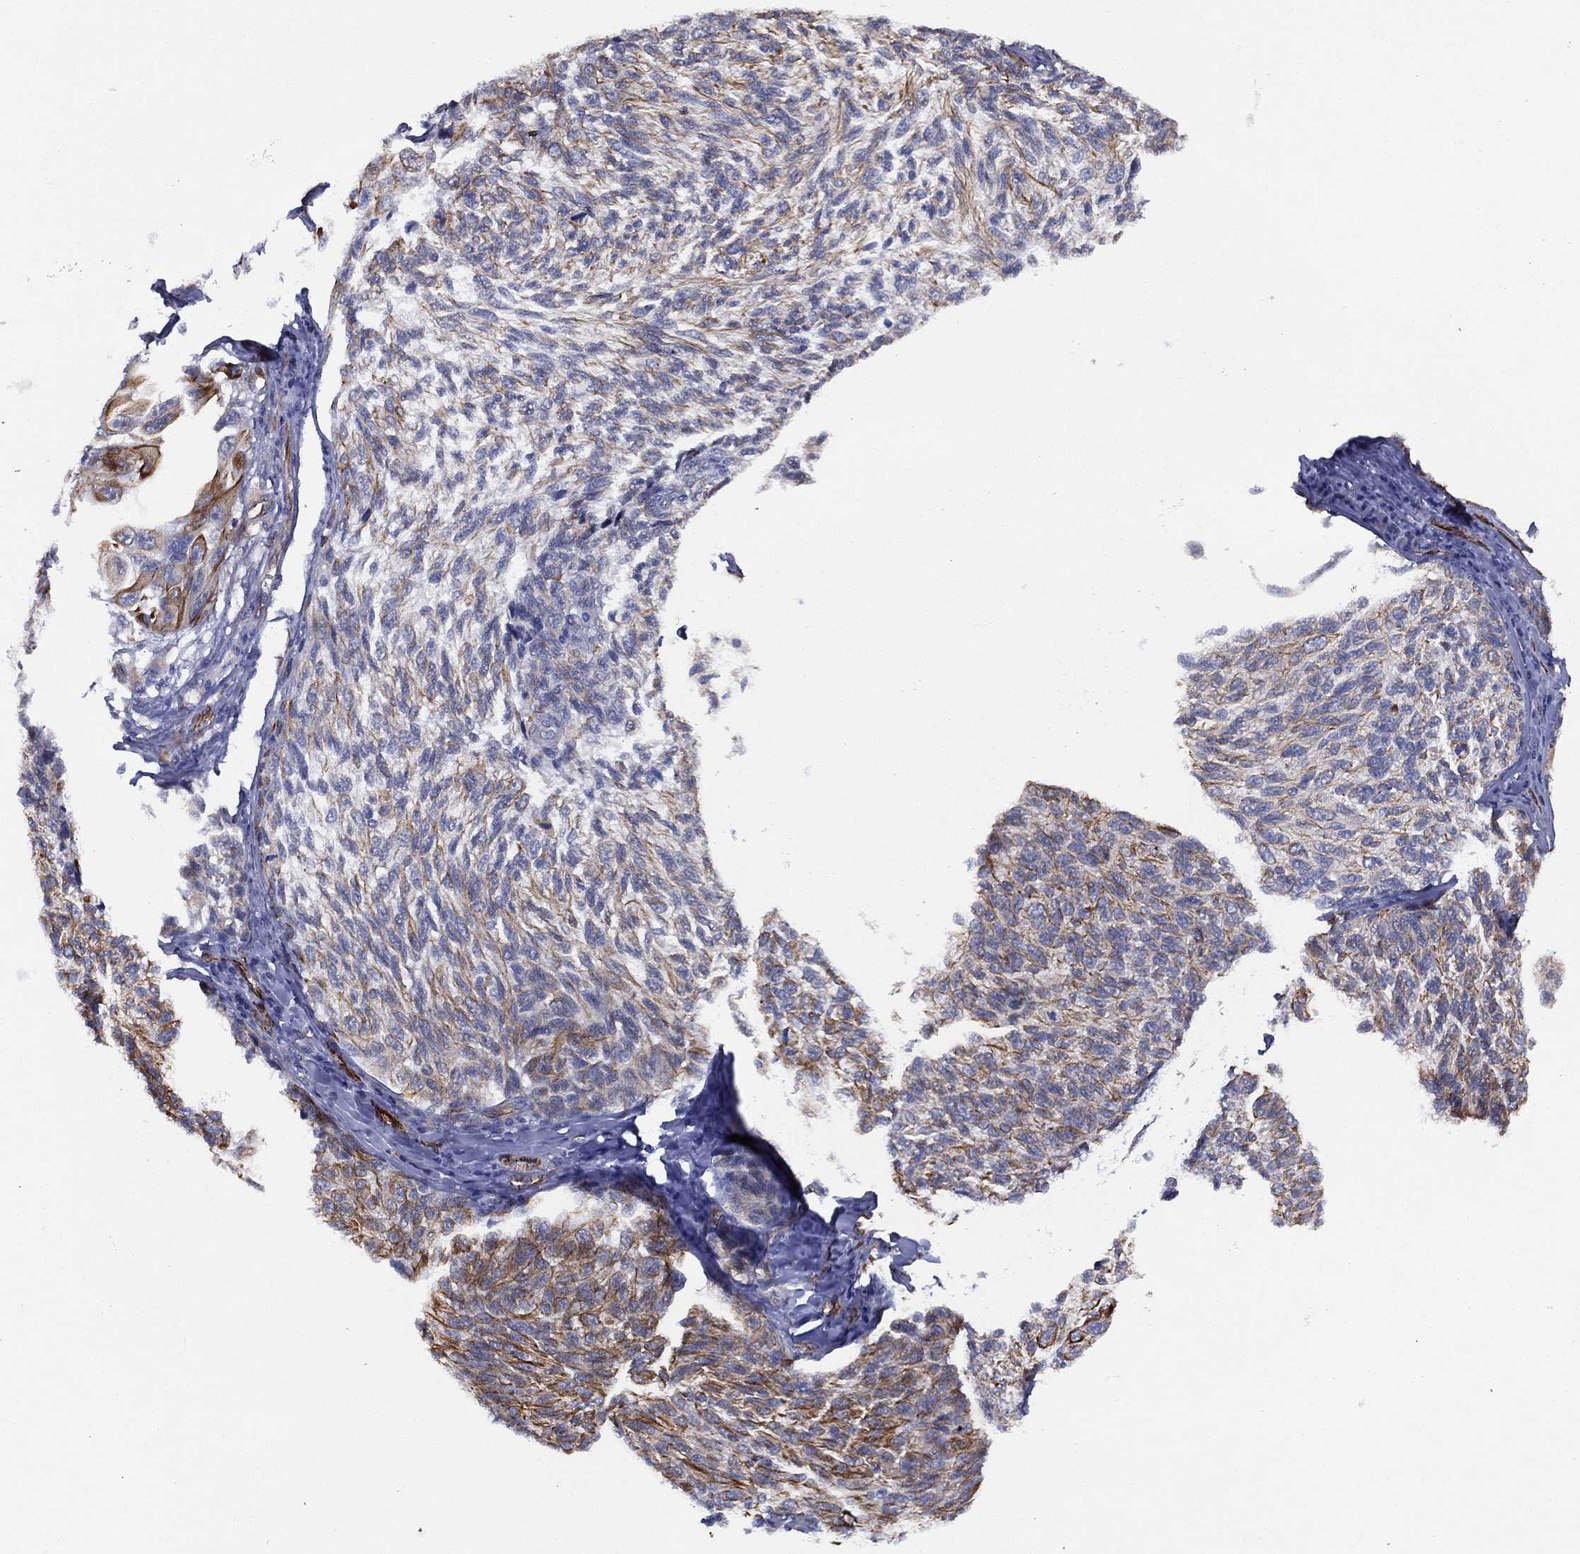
{"staining": {"intensity": "strong", "quantity": "25%-75%", "location": "cytoplasmic/membranous"}, "tissue": "melanoma", "cell_type": "Tumor cells", "image_type": "cancer", "snomed": [{"axis": "morphology", "description": "Malignant melanoma, NOS"}, {"axis": "topography", "description": "Skin"}], "caption": "An image of human melanoma stained for a protein exhibits strong cytoplasmic/membranous brown staining in tumor cells.", "gene": "MAS1", "patient": {"sex": "female", "age": 73}}